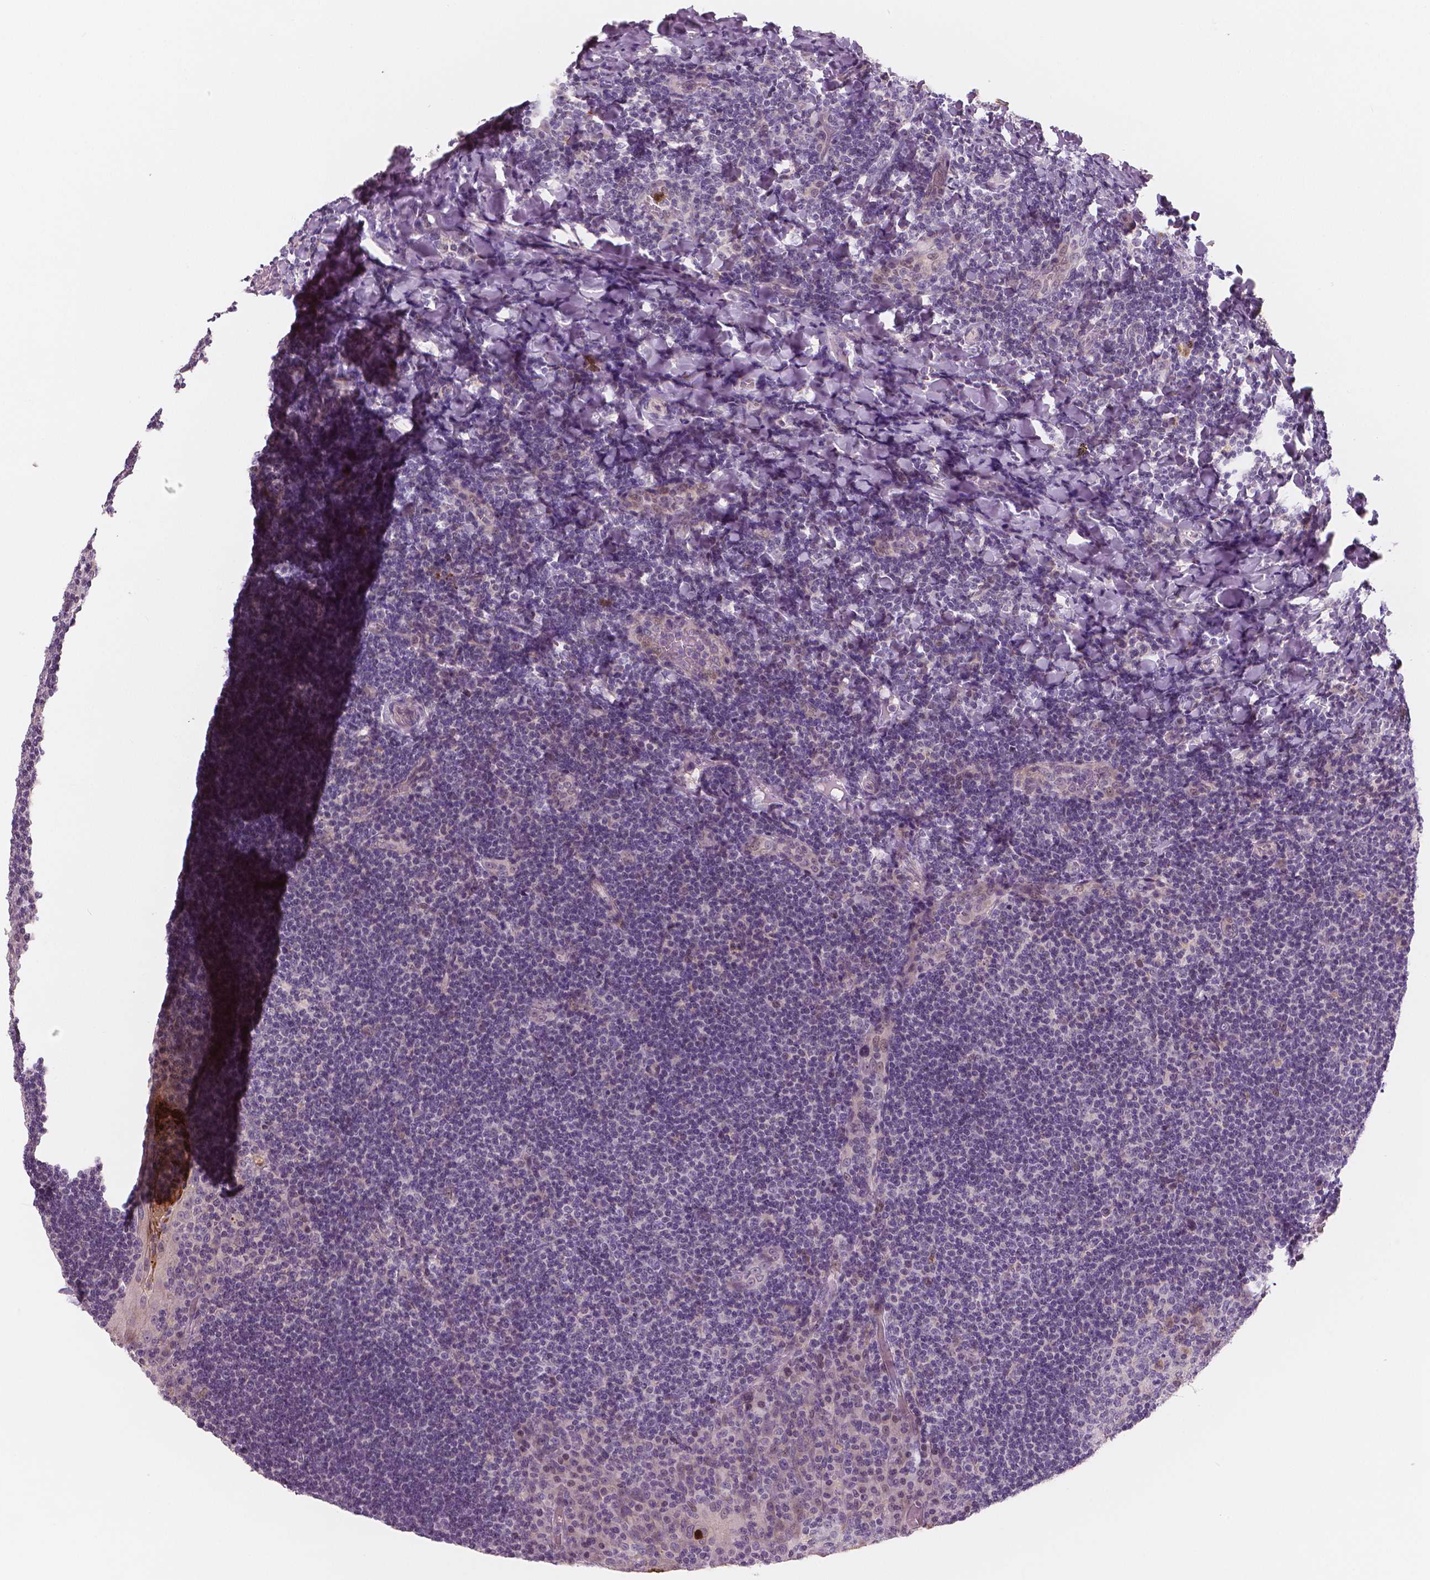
{"staining": {"intensity": "negative", "quantity": "none", "location": "none"}, "tissue": "tonsil", "cell_type": "Germinal center cells", "image_type": "normal", "snomed": [{"axis": "morphology", "description": "Normal tissue, NOS"}, {"axis": "topography", "description": "Tonsil"}], "caption": "High magnification brightfield microscopy of benign tonsil stained with DAB (brown) and counterstained with hematoxylin (blue): germinal center cells show no significant staining.", "gene": "RNASE7", "patient": {"sex": "male", "age": 17}}